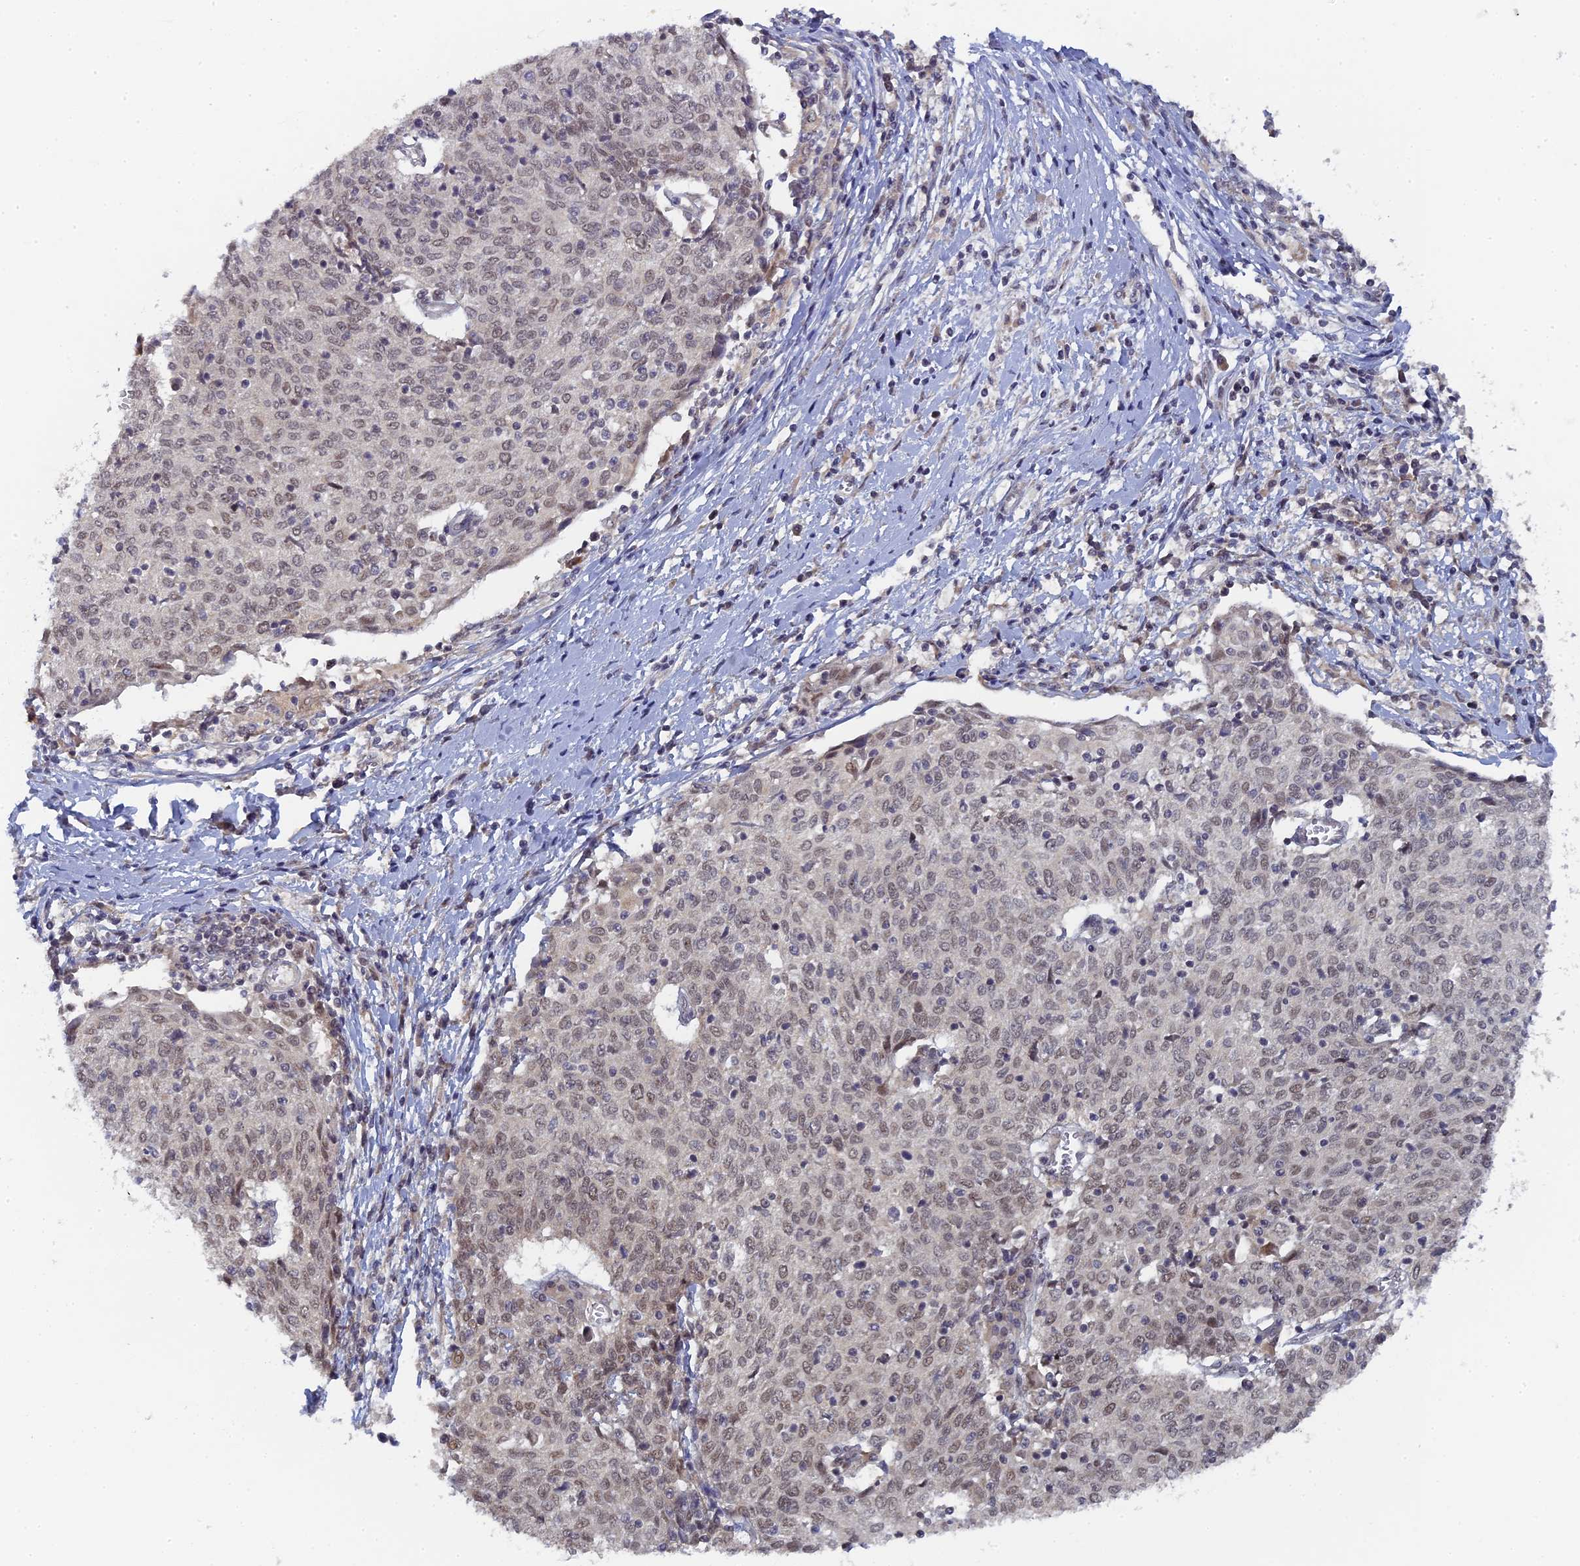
{"staining": {"intensity": "weak", "quantity": "25%-75%", "location": "nuclear"}, "tissue": "cervical cancer", "cell_type": "Tumor cells", "image_type": "cancer", "snomed": [{"axis": "morphology", "description": "Squamous cell carcinoma, NOS"}, {"axis": "topography", "description": "Cervix"}], "caption": "Immunohistochemical staining of human cervical squamous cell carcinoma reveals low levels of weak nuclear positivity in about 25%-75% of tumor cells.", "gene": "MIGA2", "patient": {"sex": "female", "age": 52}}